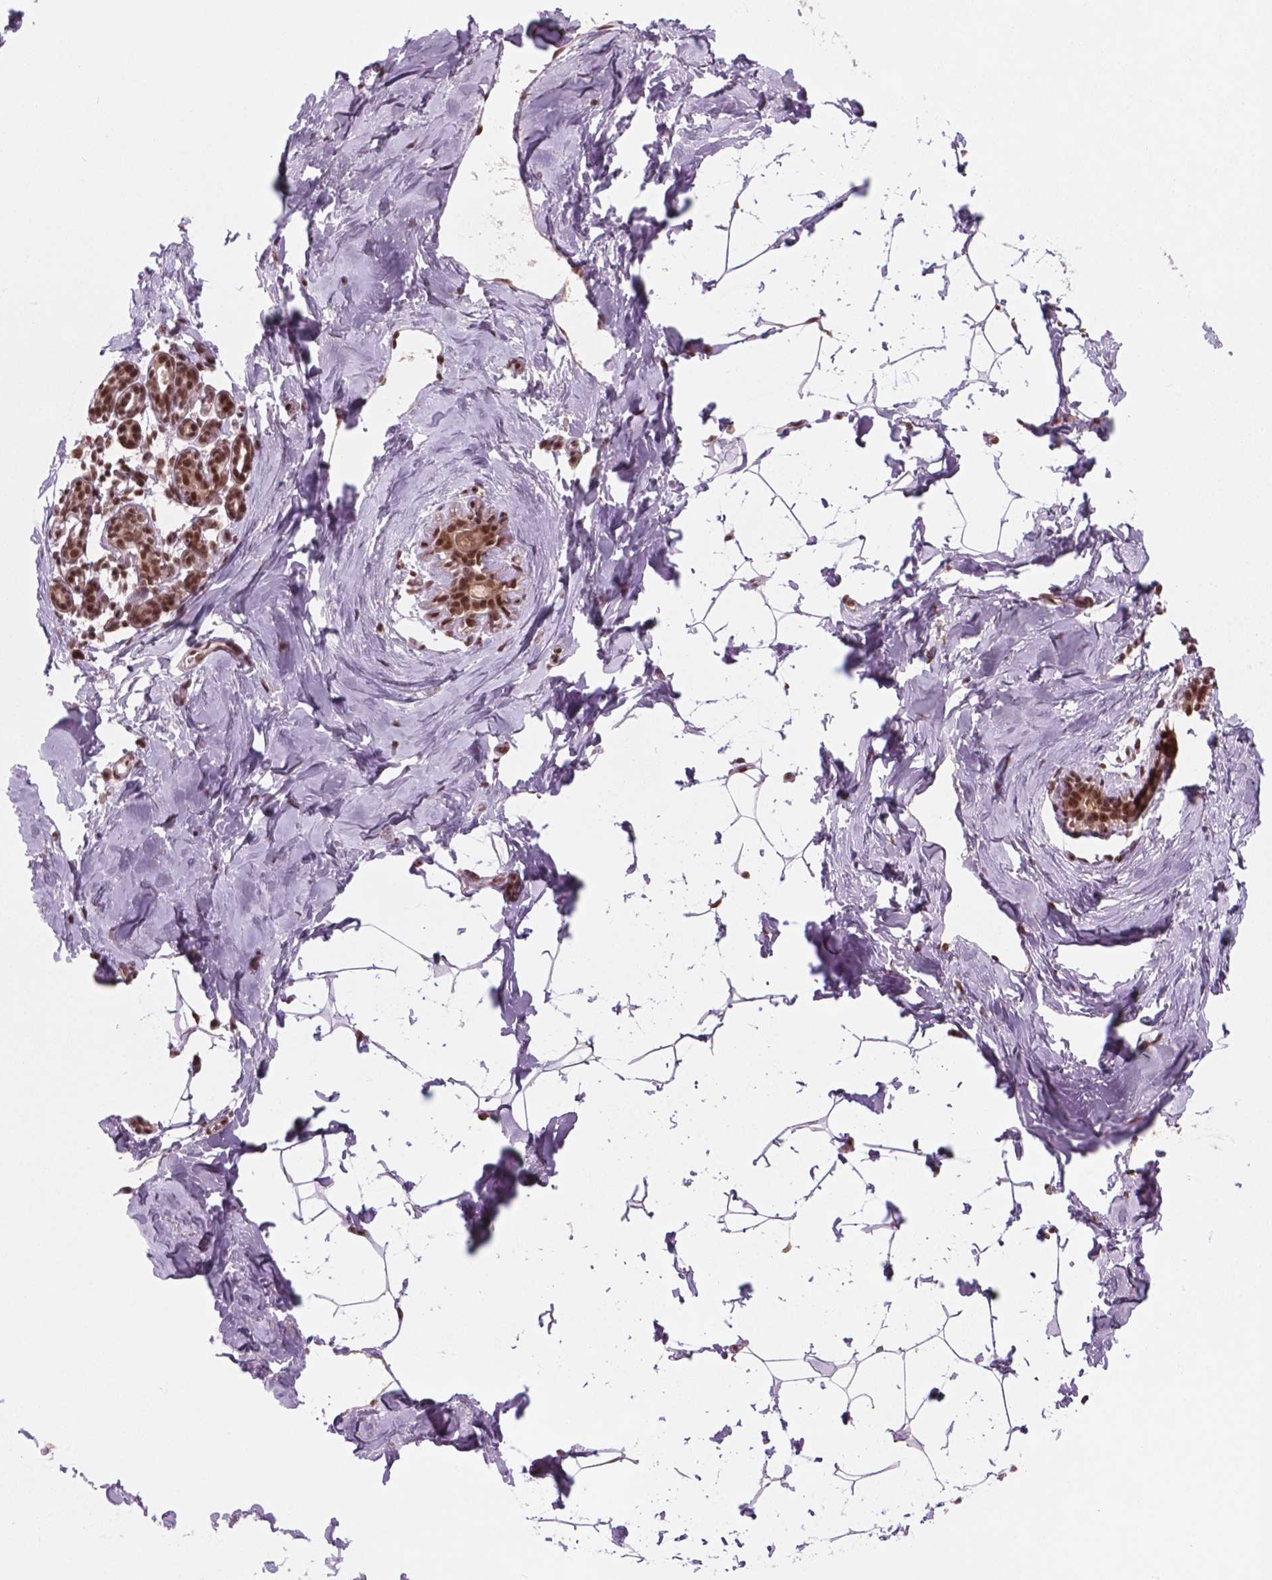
{"staining": {"intensity": "moderate", "quantity": ">75%", "location": "nuclear"}, "tissue": "breast", "cell_type": "Adipocytes", "image_type": "normal", "snomed": [{"axis": "morphology", "description": "Normal tissue, NOS"}, {"axis": "topography", "description": "Breast"}], "caption": "This micrograph displays immunohistochemistry staining of benign human breast, with medium moderate nuclear positivity in about >75% of adipocytes.", "gene": "POLR2E", "patient": {"sex": "female", "age": 32}}